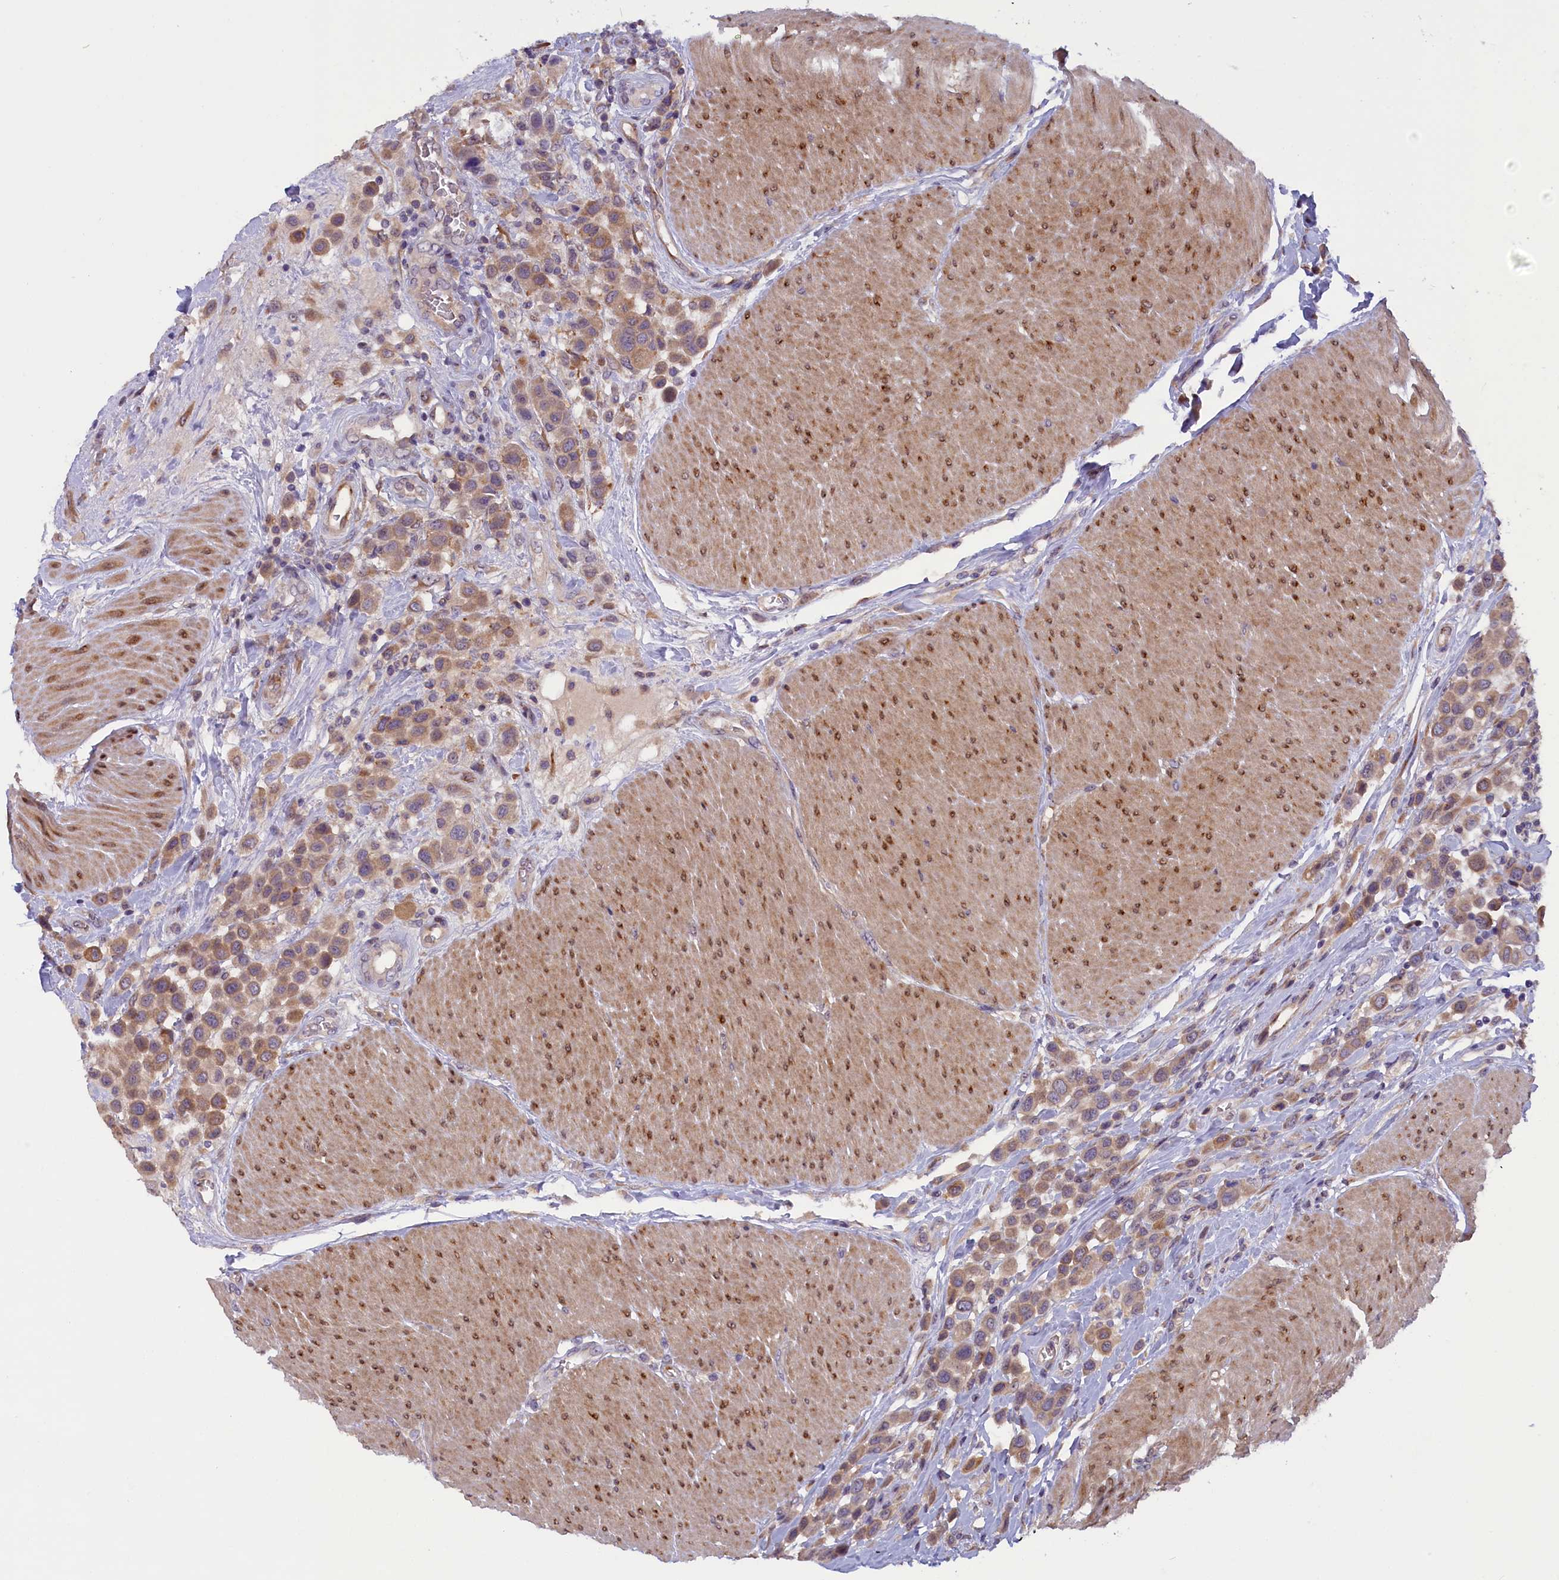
{"staining": {"intensity": "moderate", "quantity": ">75%", "location": "cytoplasmic/membranous"}, "tissue": "urothelial cancer", "cell_type": "Tumor cells", "image_type": "cancer", "snomed": [{"axis": "morphology", "description": "Urothelial carcinoma, High grade"}, {"axis": "topography", "description": "Urinary bladder"}], "caption": "Protein staining demonstrates moderate cytoplasmic/membranous staining in approximately >75% of tumor cells in urothelial cancer. The staining is performed using DAB brown chromogen to label protein expression. The nuclei are counter-stained blue using hematoxylin.", "gene": "CCDC9B", "patient": {"sex": "male", "age": 50}}